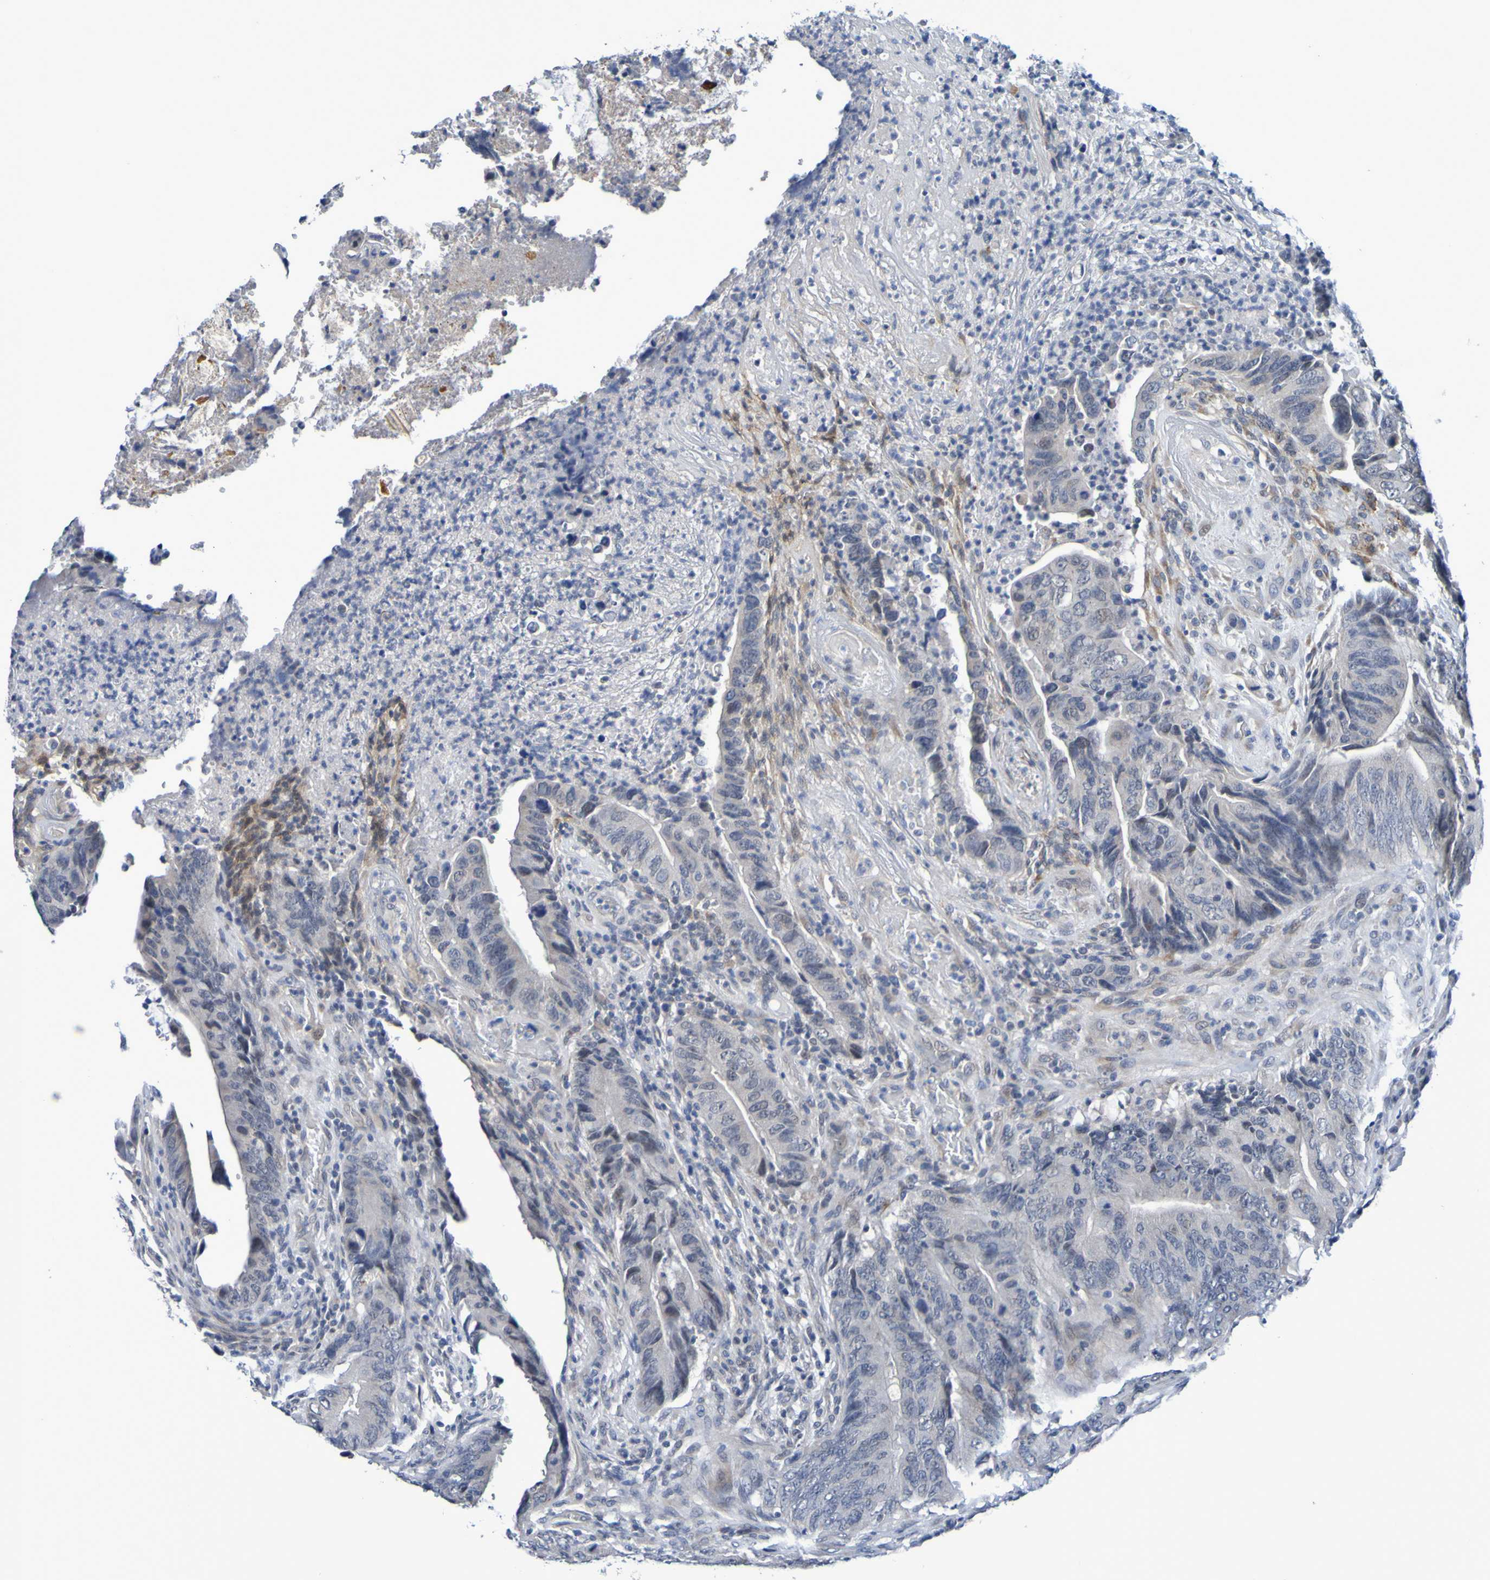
{"staining": {"intensity": "negative", "quantity": "none", "location": "none"}, "tissue": "colorectal cancer", "cell_type": "Tumor cells", "image_type": "cancer", "snomed": [{"axis": "morphology", "description": "Normal tissue, NOS"}, {"axis": "morphology", "description": "Adenocarcinoma, NOS"}, {"axis": "topography", "description": "Colon"}], "caption": "The IHC image has no significant expression in tumor cells of colorectal cancer (adenocarcinoma) tissue.", "gene": "VMA21", "patient": {"sex": "male", "age": 56}}